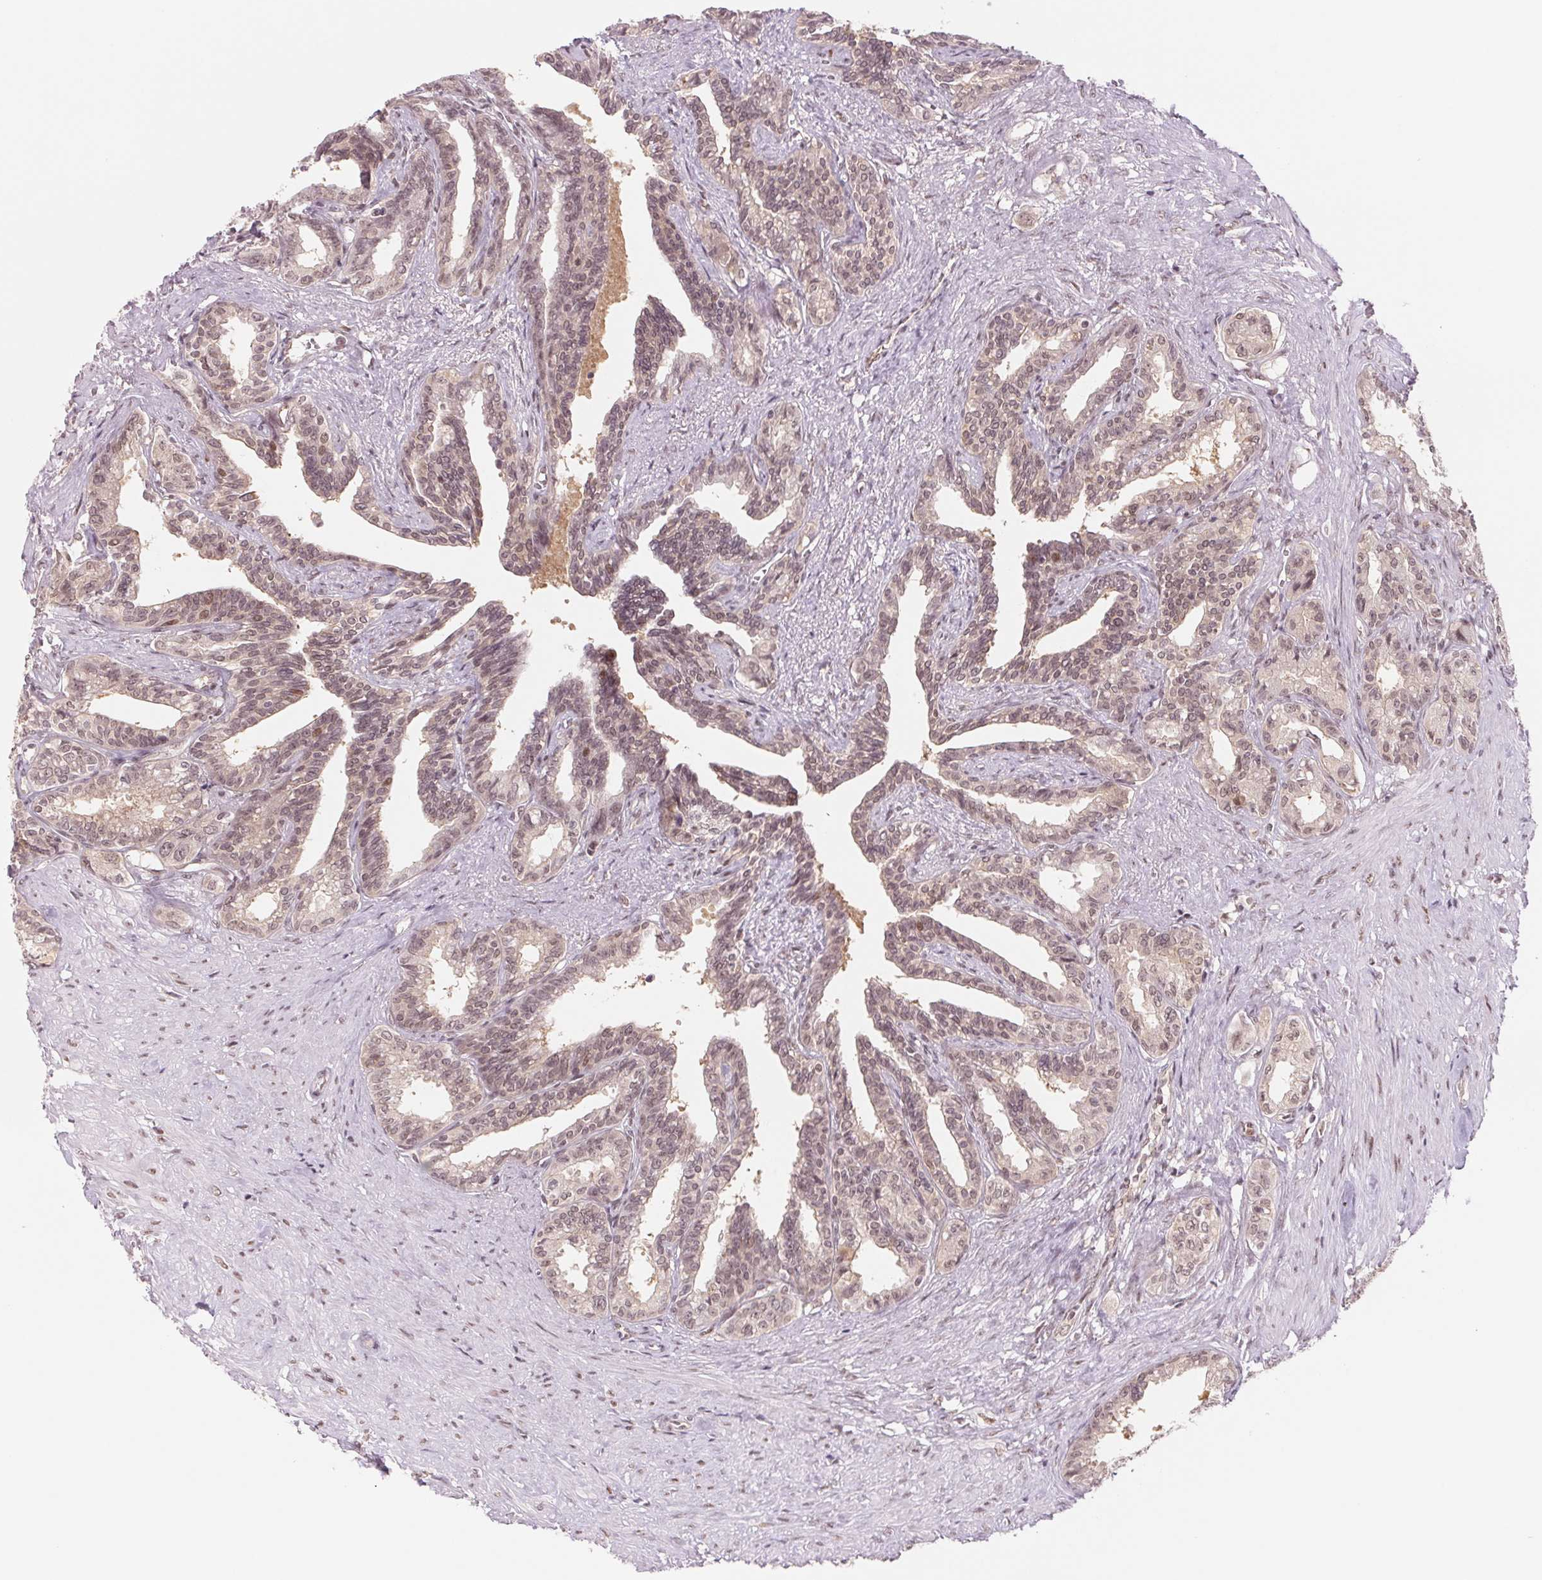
{"staining": {"intensity": "weak", "quantity": "25%-75%", "location": "cytoplasmic/membranous,nuclear"}, "tissue": "seminal vesicle", "cell_type": "Glandular cells", "image_type": "normal", "snomed": [{"axis": "morphology", "description": "Normal tissue, NOS"}, {"axis": "morphology", "description": "Urothelial carcinoma, NOS"}, {"axis": "topography", "description": "Urinary bladder"}, {"axis": "topography", "description": "Seminal veicle"}], "caption": "Protein analysis of normal seminal vesicle reveals weak cytoplasmic/membranous,nuclear staining in approximately 25%-75% of glandular cells.", "gene": "DNAJB6", "patient": {"sex": "male", "age": 76}}